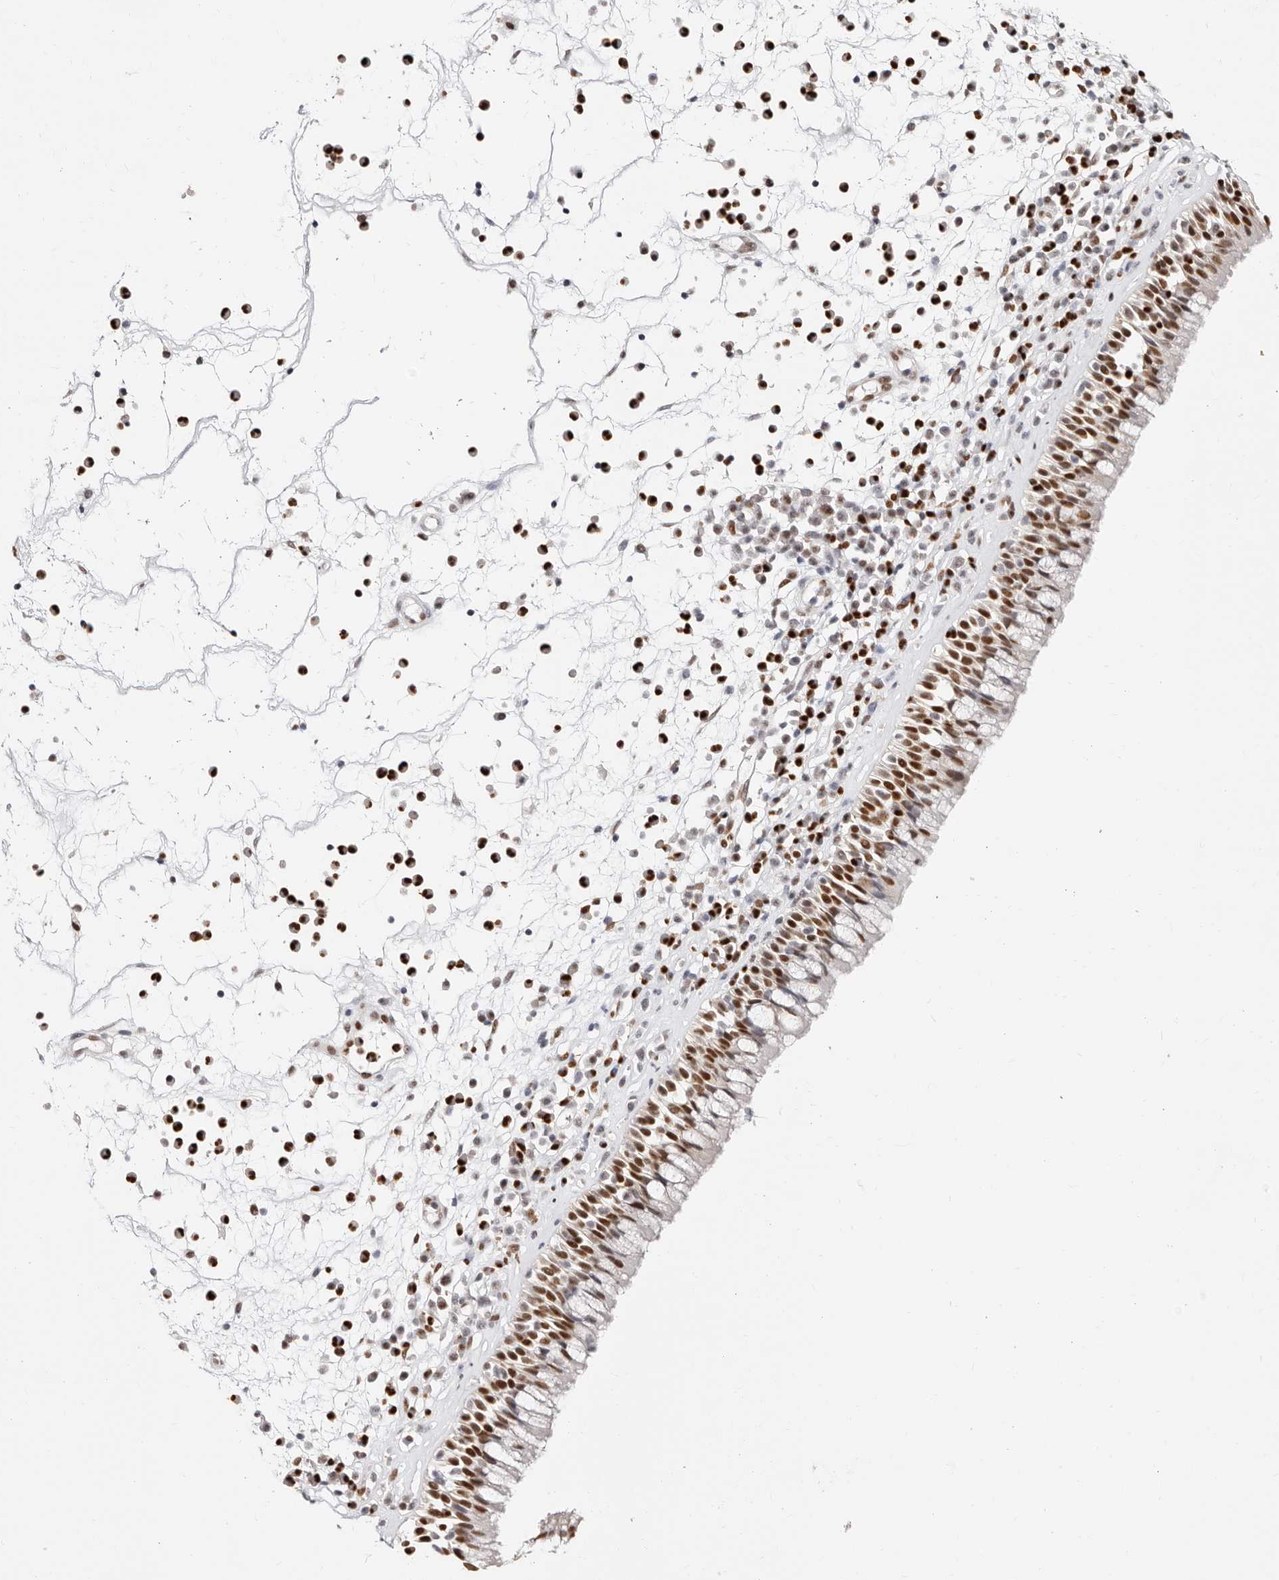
{"staining": {"intensity": "strong", "quantity": ">75%", "location": "nuclear"}, "tissue": "nasopharynx", "cell_type": "Respiratory epithelial cells", "image_type": "normal", "snomed": [{"axis": "morphology", "description": "Normal tissue, NOS"}, {"axis": "morphology", "description": "Inflammation, NOS"}, {"axis": "morphology", "description": "Malignant melanoma, Metastatic site"}, {"axis": "topography", "description": "Nasopharynx"}], "caption": "A high-resolution histopathology image shows immunohistochemistry staining of benign nasopharynx, which displays strong nuclear positivity in approximately >75% of respiratory epithelial cells.", "gene": "TKT", "patient": {"sex": "male", "age": 70}}